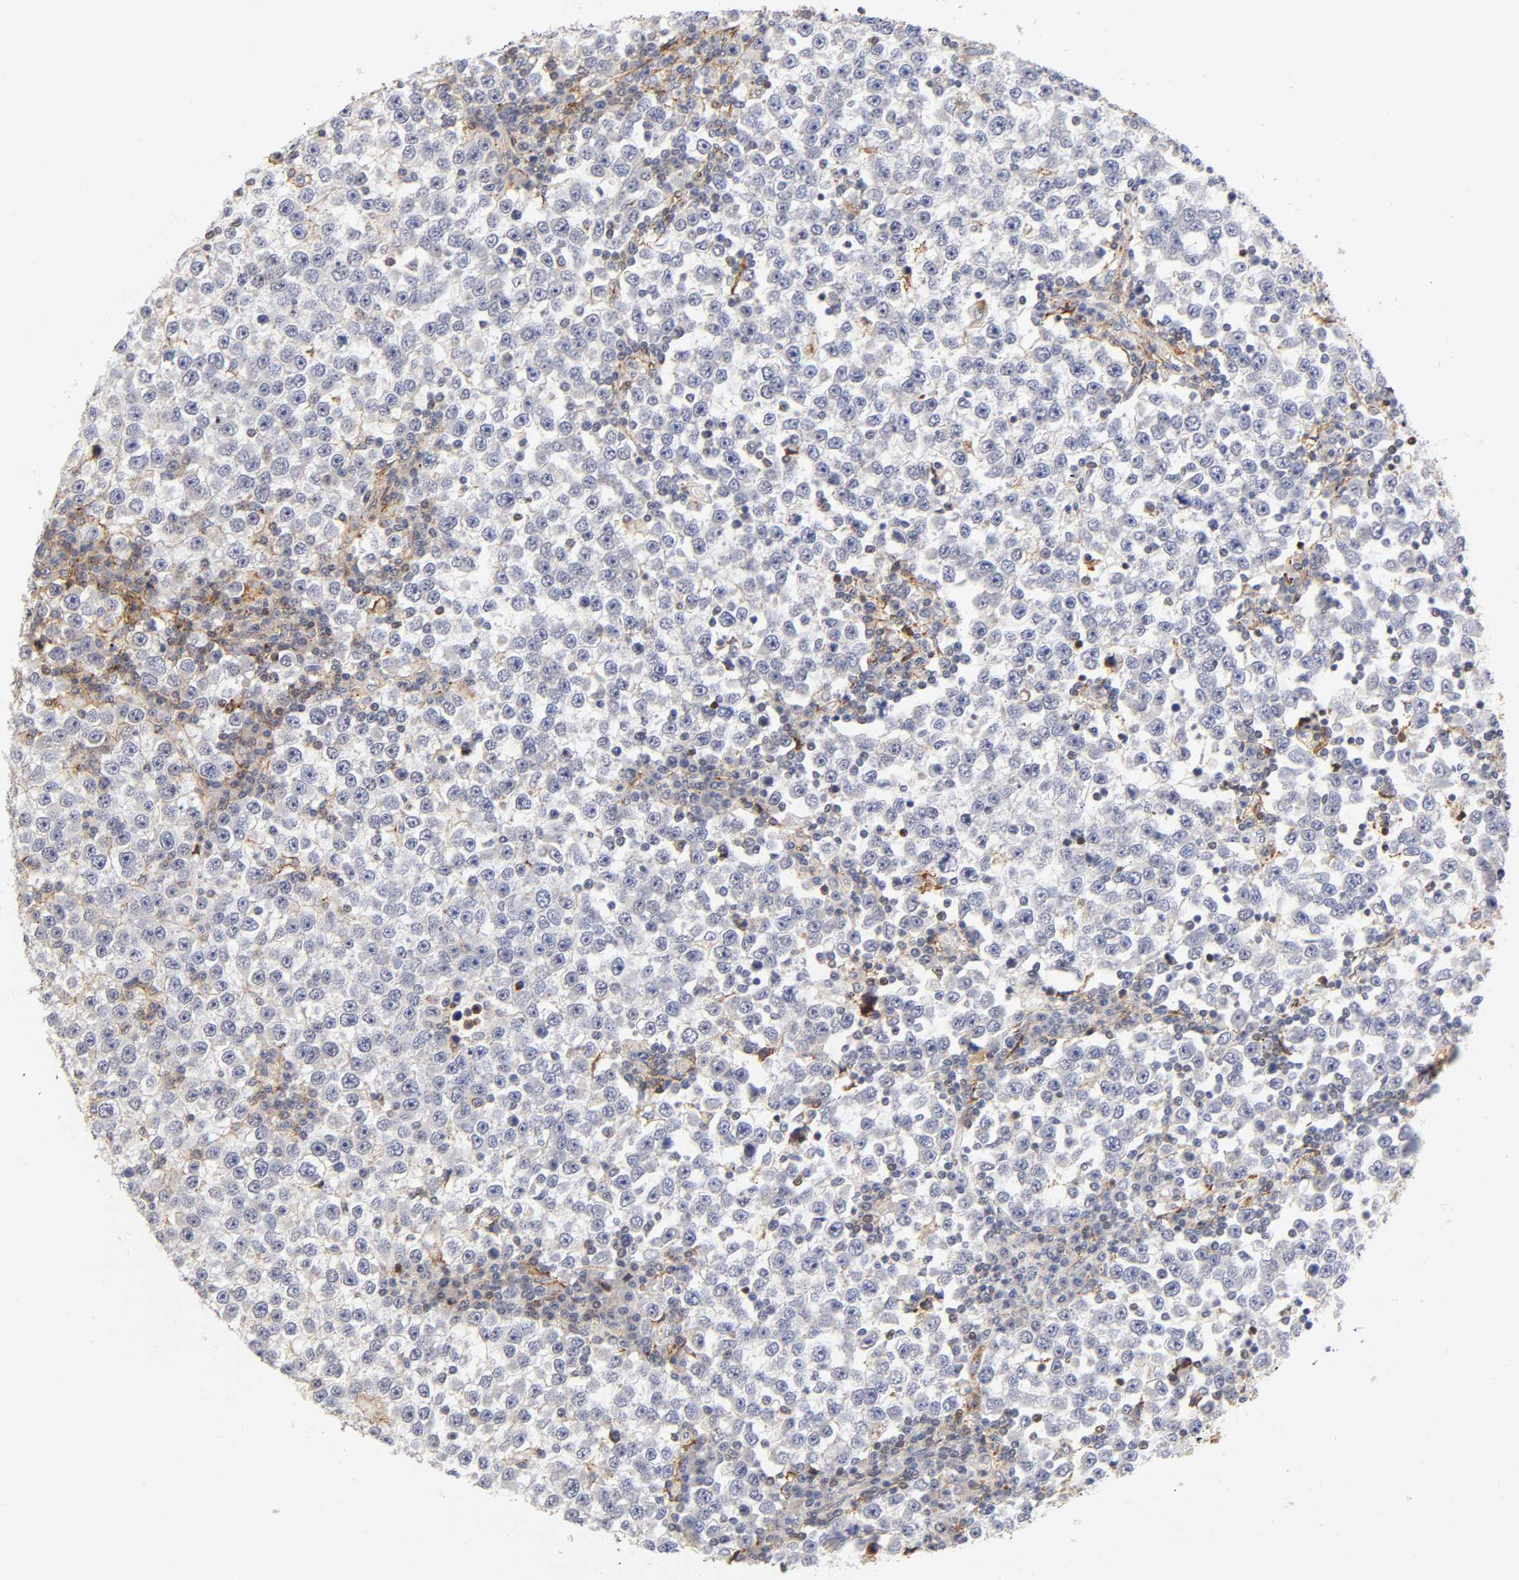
{"staining": {"intensity": "negative", "quantity": "none", "location": "none"}, "tissue": "testis cancer", "cell_type": "Tumor cells", "image_type": "cancer", "snomed": [{"axis": "morphology", "description": "Seminoma, NOS"}, {"axis": "topography", "description": "Testis"}], "caption": "Micrograph shows no significant protein staining in tumor cells of testis seminoma.", "gene": "ANXA7", "patient": {"sex": "male", "age": 65}}